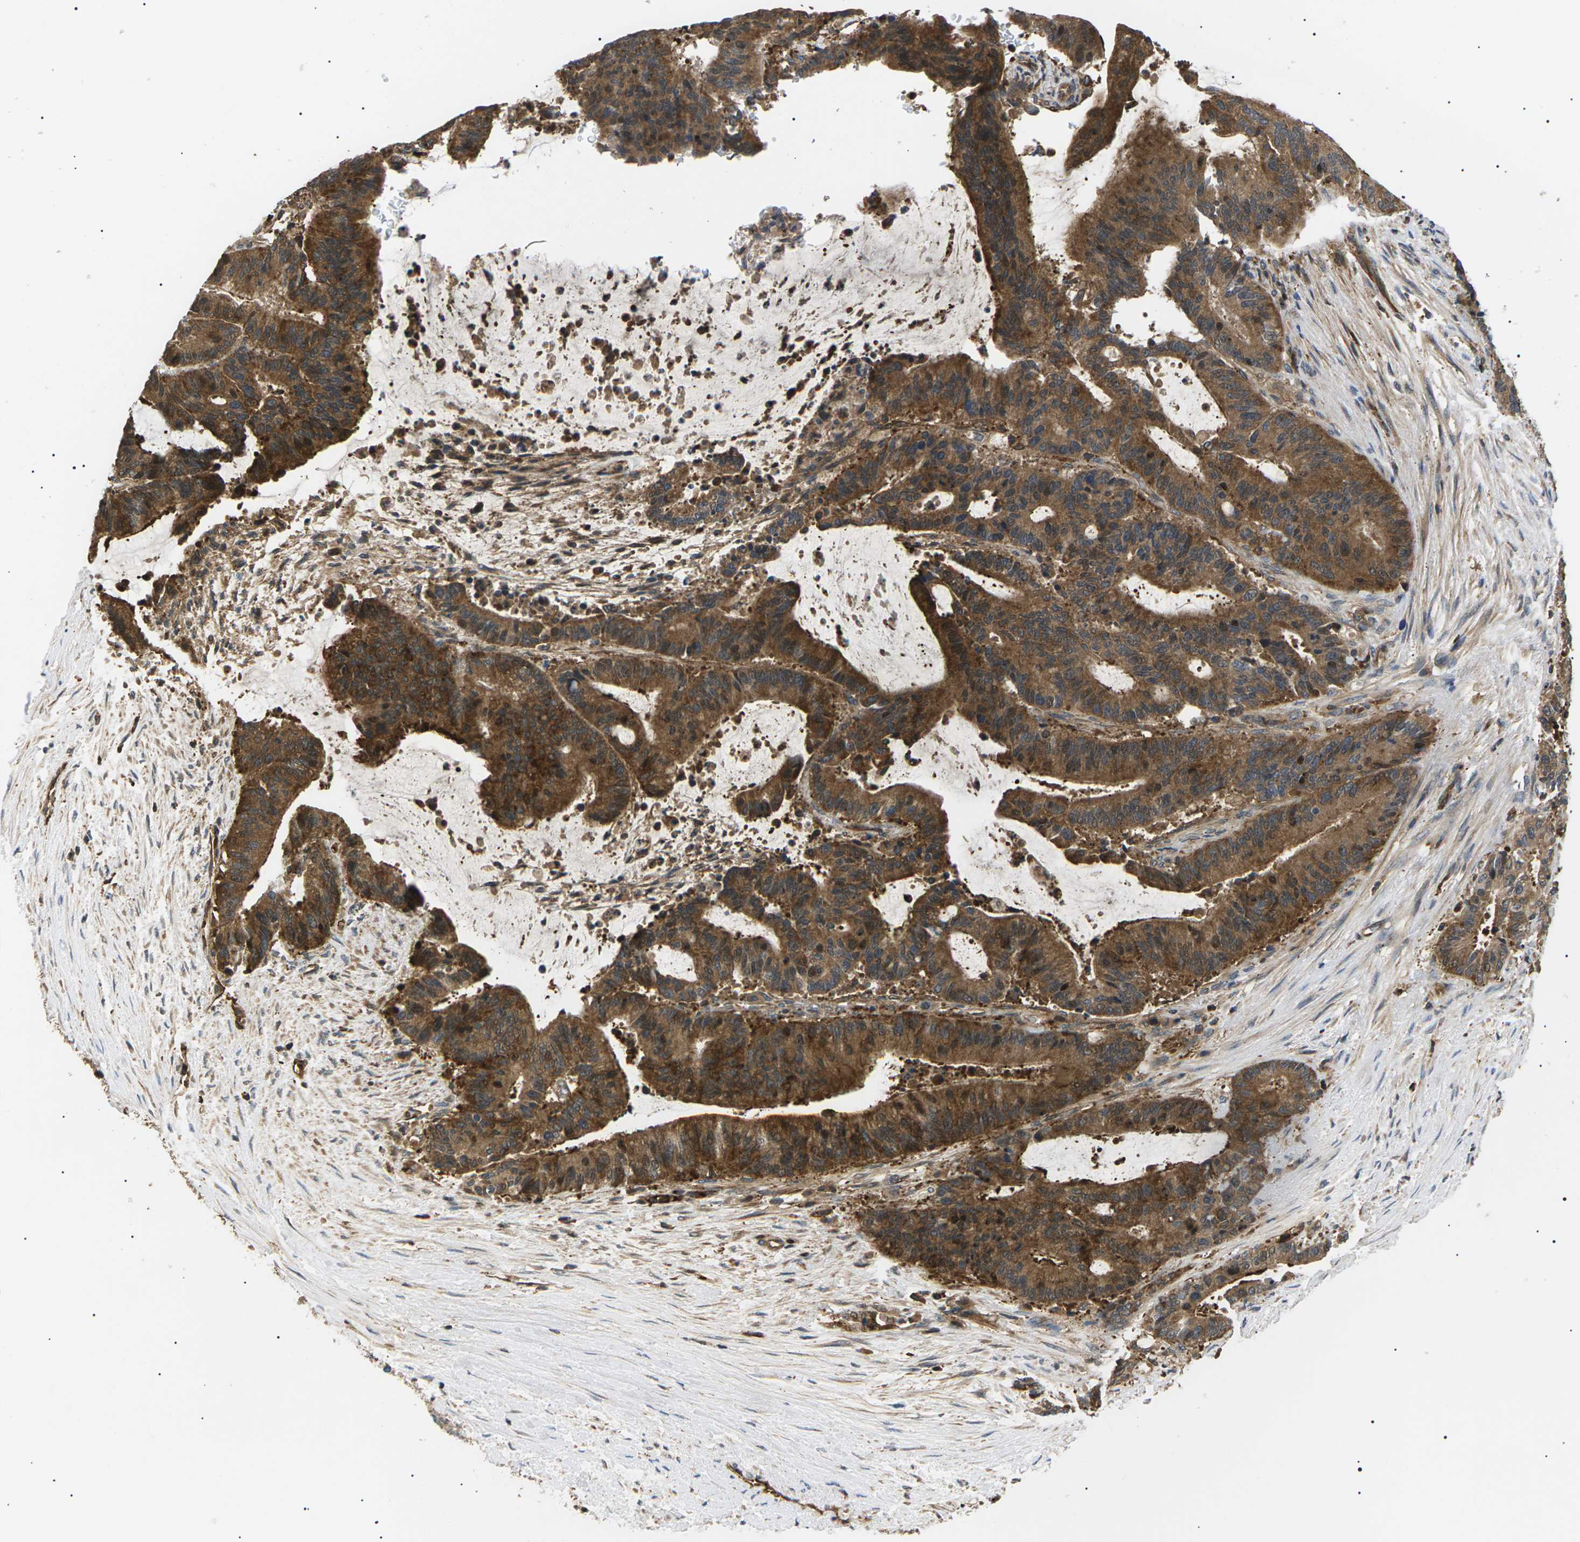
{"staining": {"intensity": "strong", "quantity": ">75%", "location": "cytoplasmic/membranous"}, "tissue": "liver cancer", "cell_type": "Tumor cells", "image_type": "cancer", "snomed": [{"axis": "morphology", "description": "Cholangiocarcinoma"}, {"axis": "topography", "description": "Liver"}], "caption": "Liver cancer tissue displays strong cytoplasmic/membranous staining in about >75% of tumor cells, visualized by immunohistochemistry.", "gene": "TMTC4", "patient": {"sex": "female", "age": 73}}